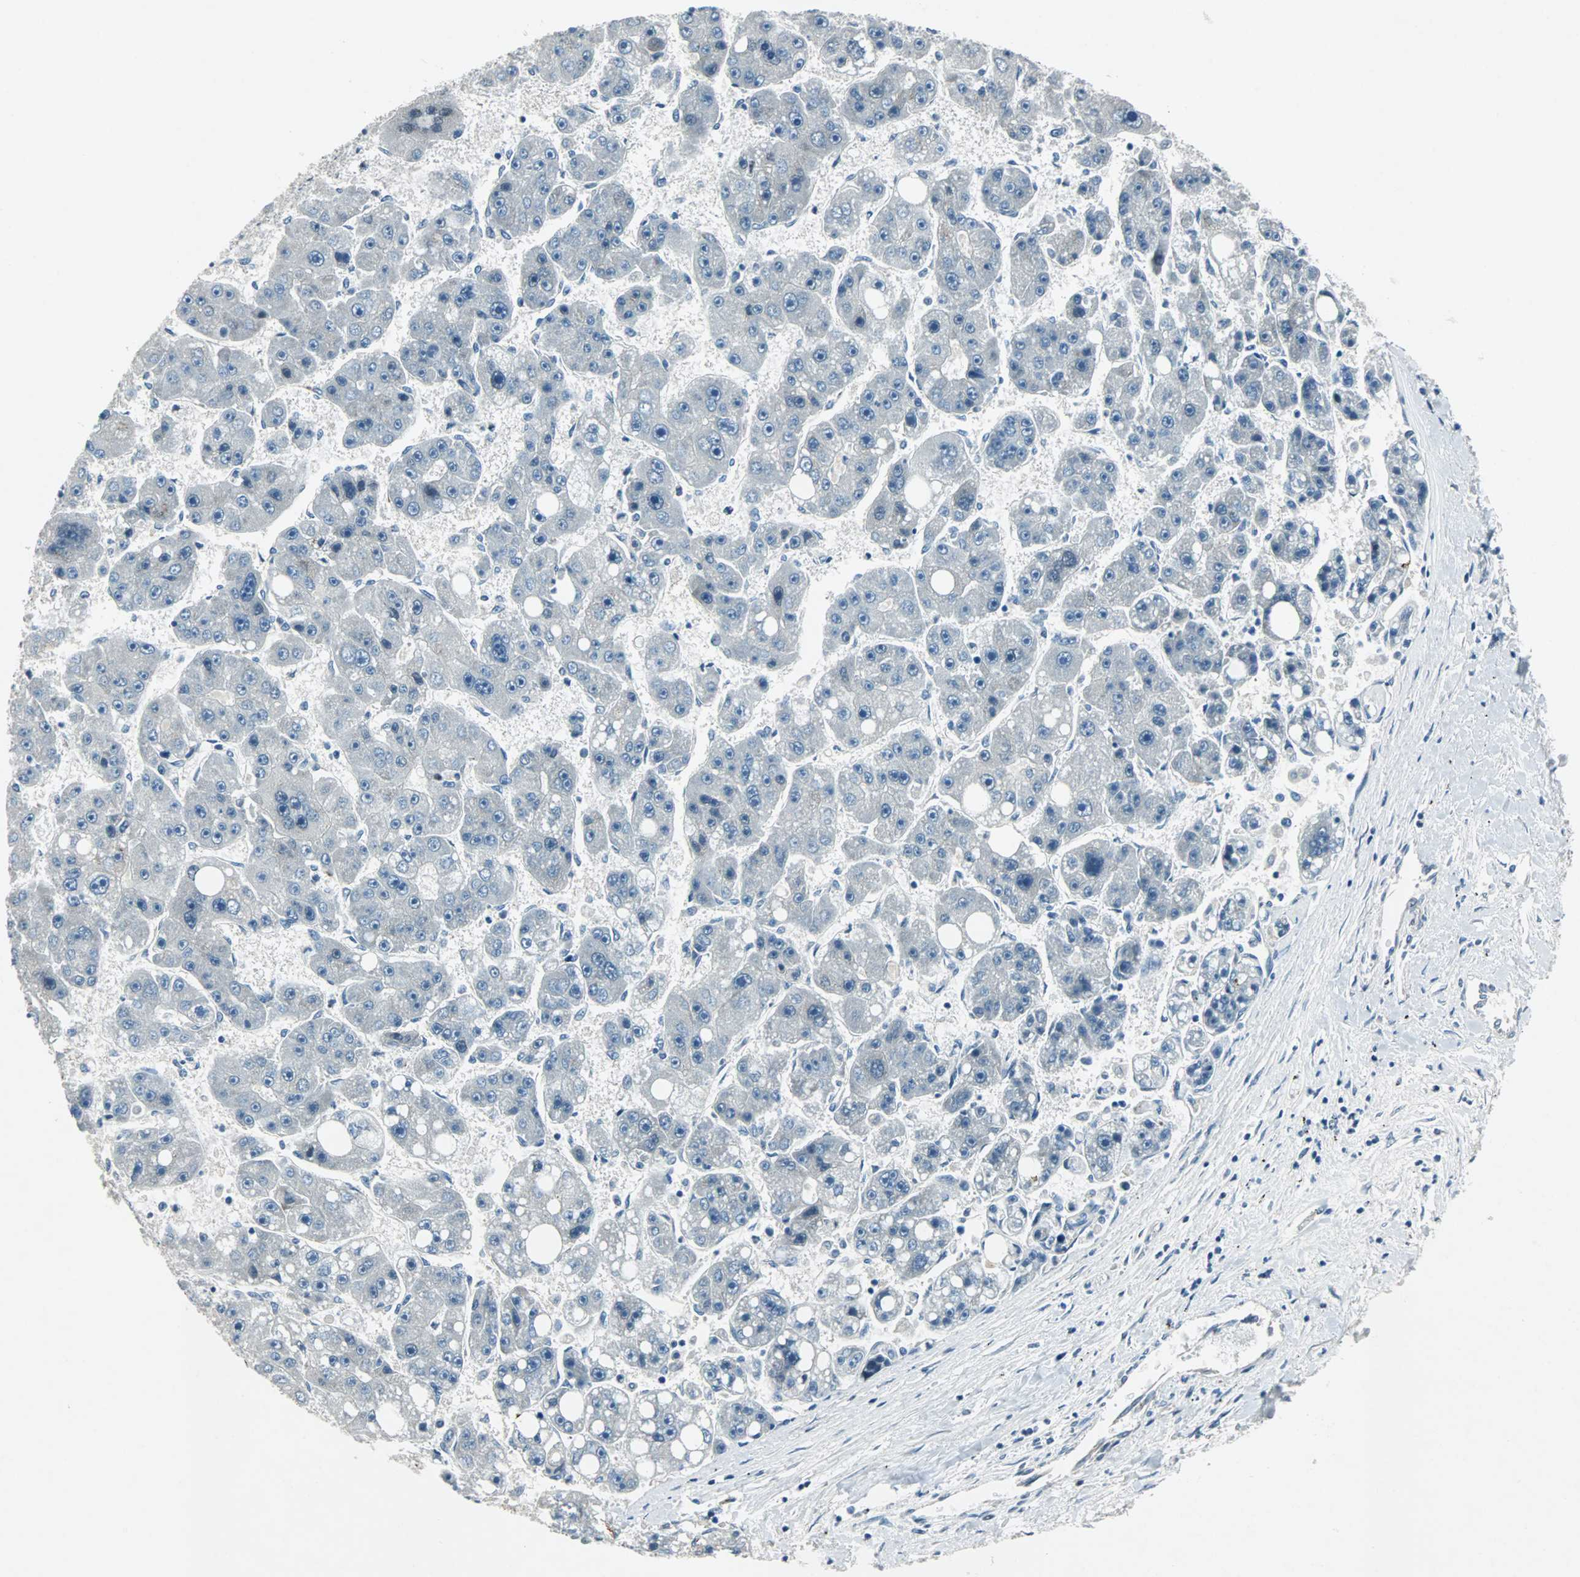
{"staining": {"intensity": "negative", "quantity": "none", "location": "none"}, "tissue": "liver cancer", "cell_type": "Tumor cells", "image_type": "cancer", "snomed": [{"axis": "morphology", "description": "Carcinoma, Hepatocellular, NOS"}, {"axis": "topography", "description": "Liver"}], "caption": "Liver cancer (hepatocellular carcinoma) stained for a protein using immunohistochemistry displays no staining tumor cells.", "gene": "AJUBA", "patient": {"sex": "female", "age": 61}}